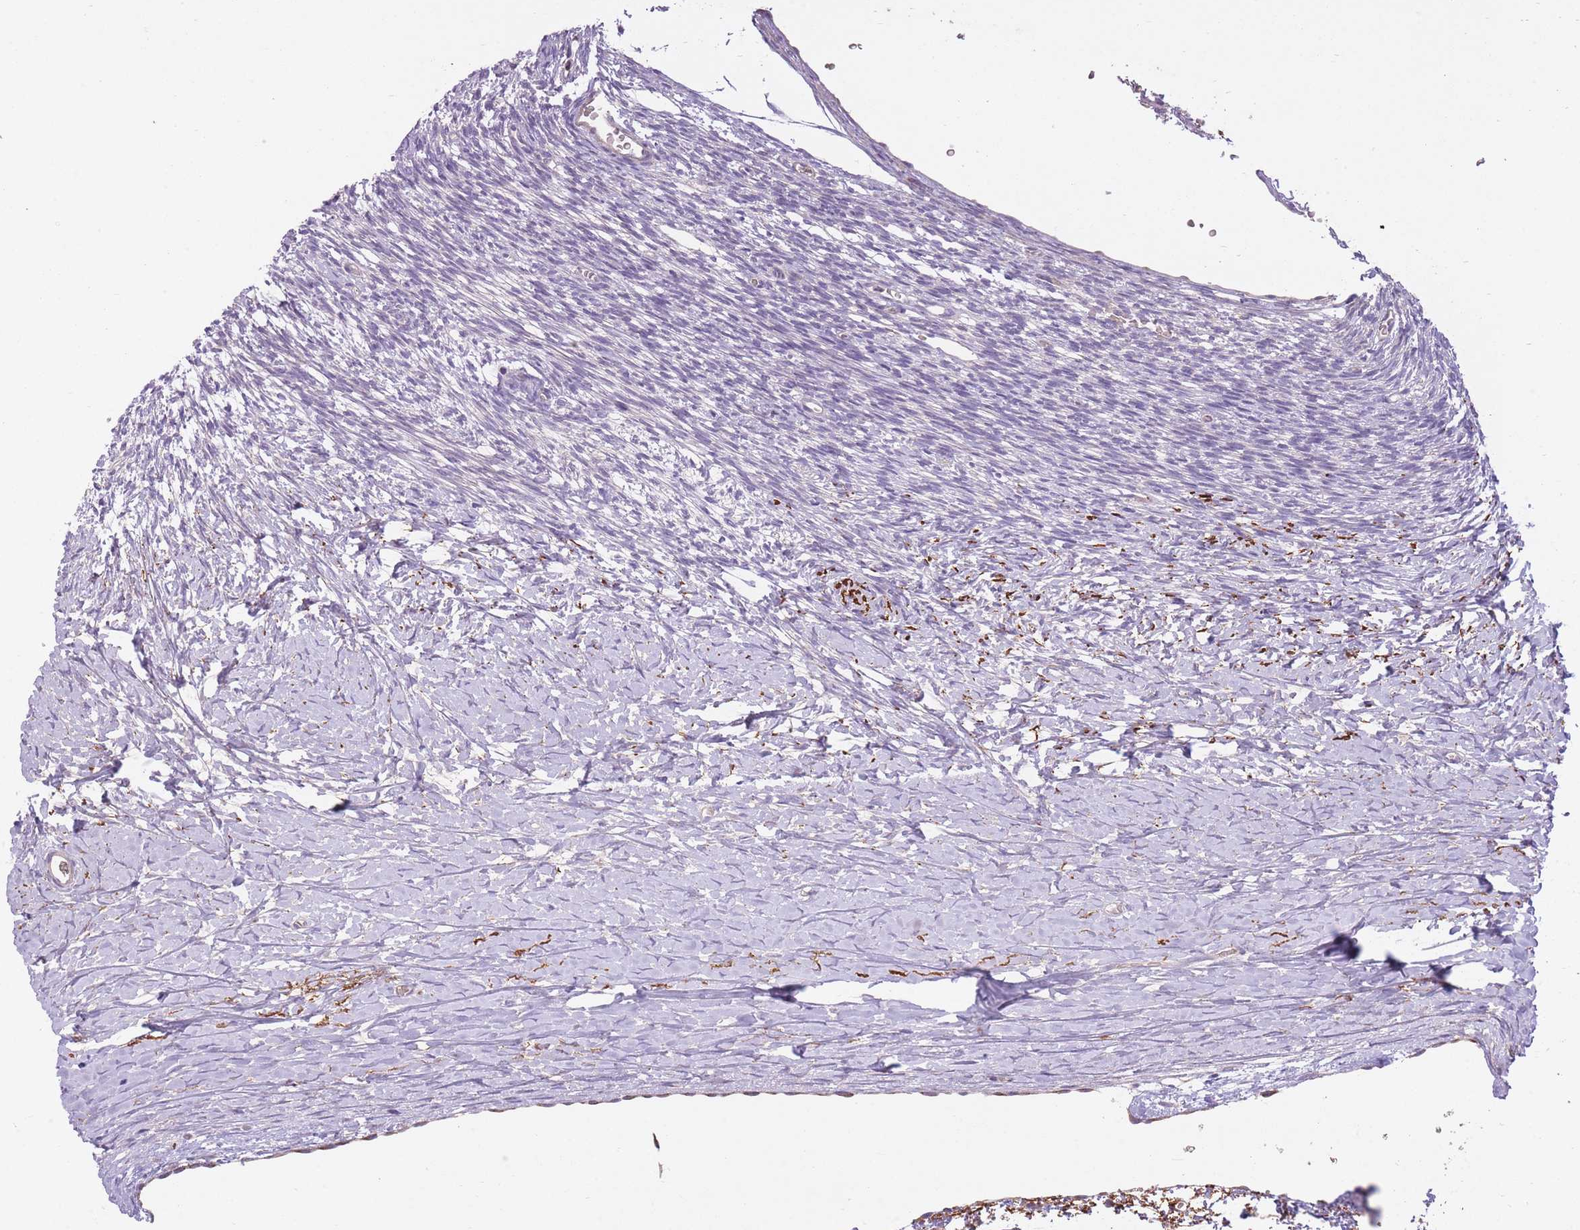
{"staining": {"intensity": "negative", "quantity": "none", "location": "none"}, "tissue": "ovary", "cell_type": "Ovarian stroma cells", "image_type": "normal", "snomed": [{"axis": "morphology", "description": "Normal tissue, NOS"}, {"axis": "topography", "description": "Ovary"}], "caption": "The histopathology image shows no staining of ovarian stroma cells in normal ovary. Nuclei are stained in blue.", "gene": "REV1", "patient": {"sex": "female", "age": 39}}